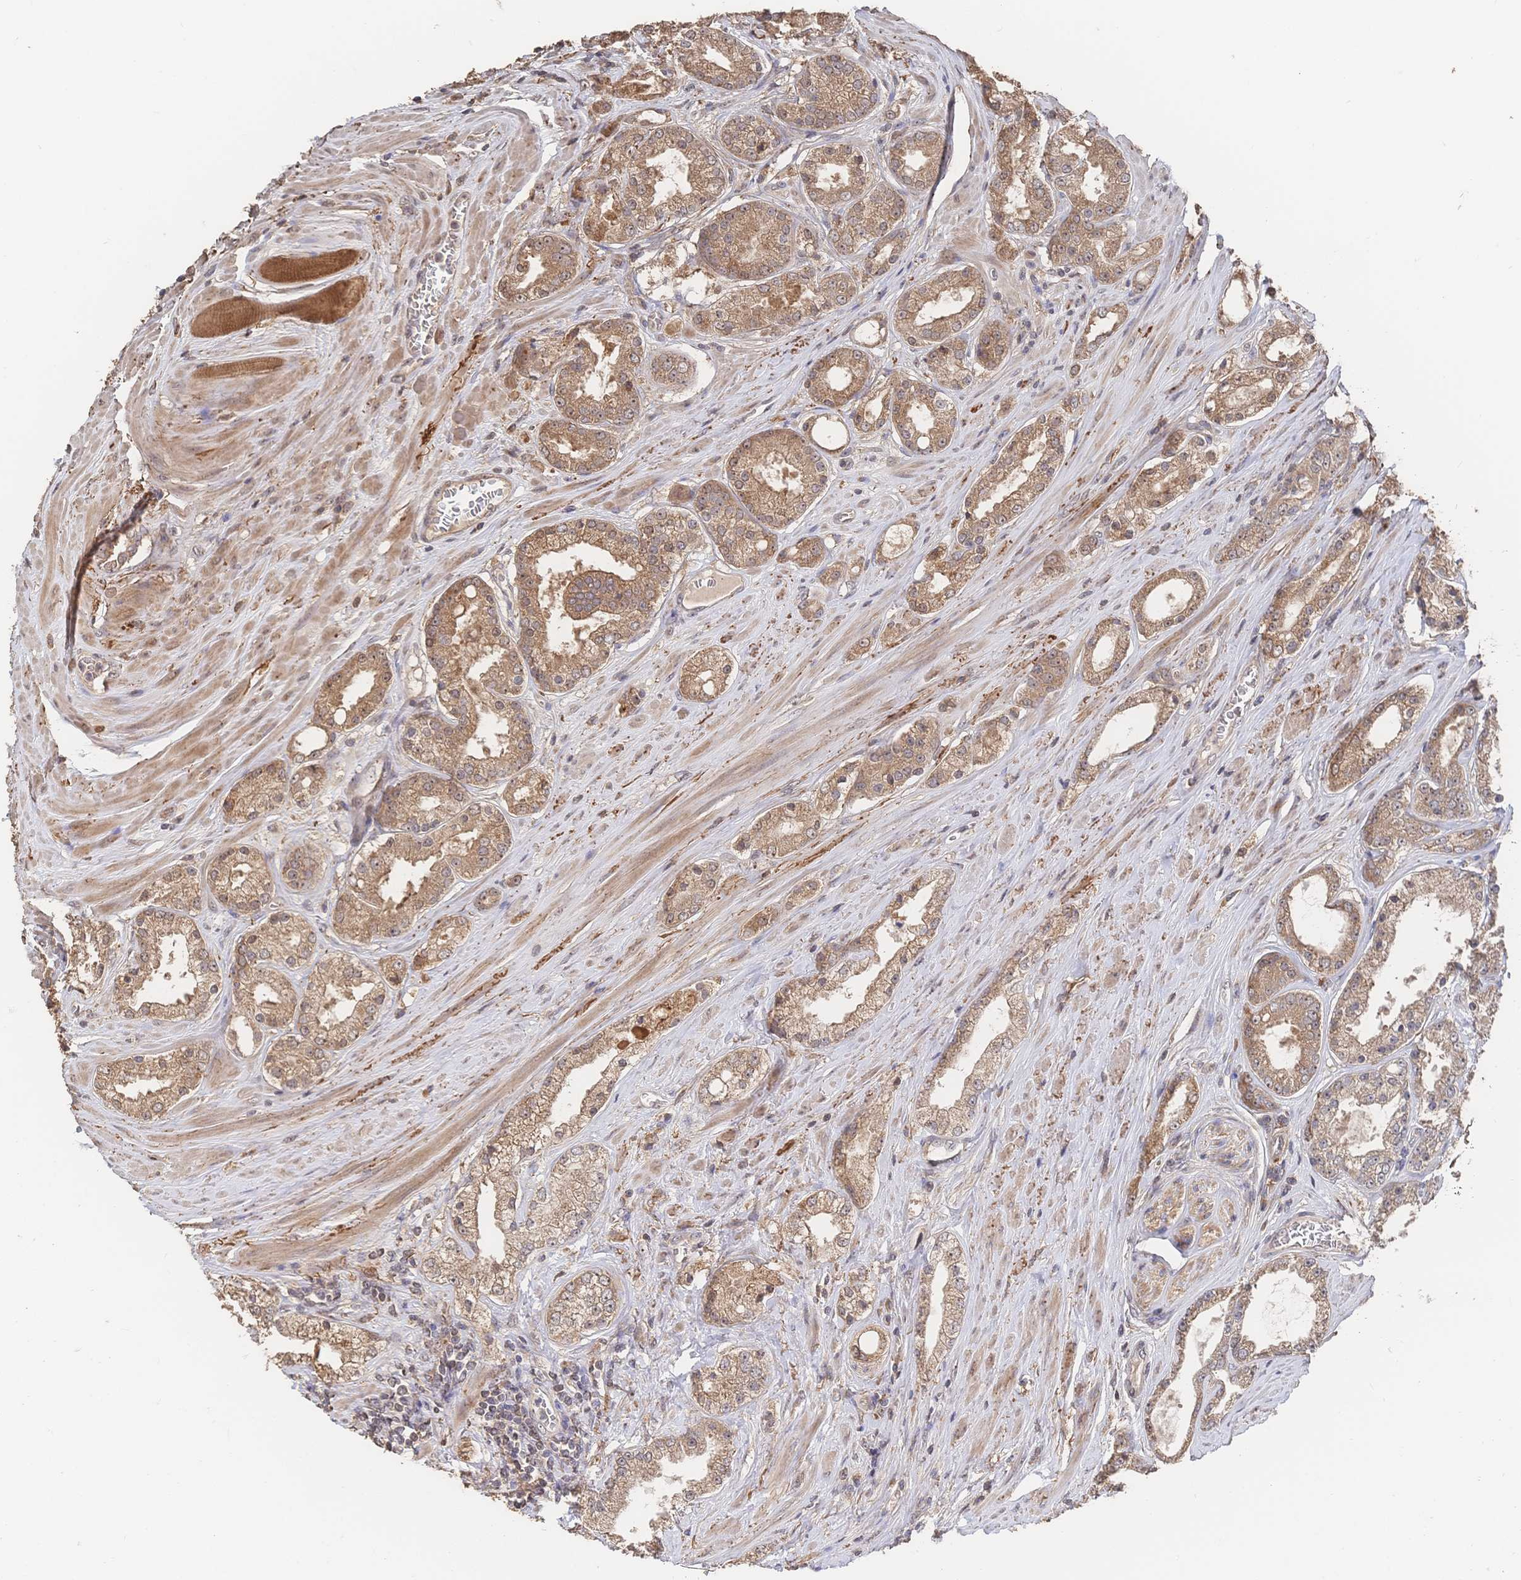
{"staining": {"intensity": "moderate", "quantity": ">75%", "location": "cytoplasmic/membranous,nuclear"}, "tissue": "prostate cancer", "cell_type": "Tumor cells", "image_type": "cancer", "snomed": [{"axis": "morphology", "description": "Adenocarcinoma, High grade"}, {"axis": "topography", "description": "Prostate"}], "caption": "Immunohistochemistry (IHC) micrograph of human prostate adenocarcinoma (high-grade) stained for a protein (brown), which shows medium levels of moderate cytoplasmic/membranous and nuclear positivity in approximately >75% of tumor cells.", "gene": "DNAJA4", "patient": {"sex": "male", "age": 66}}